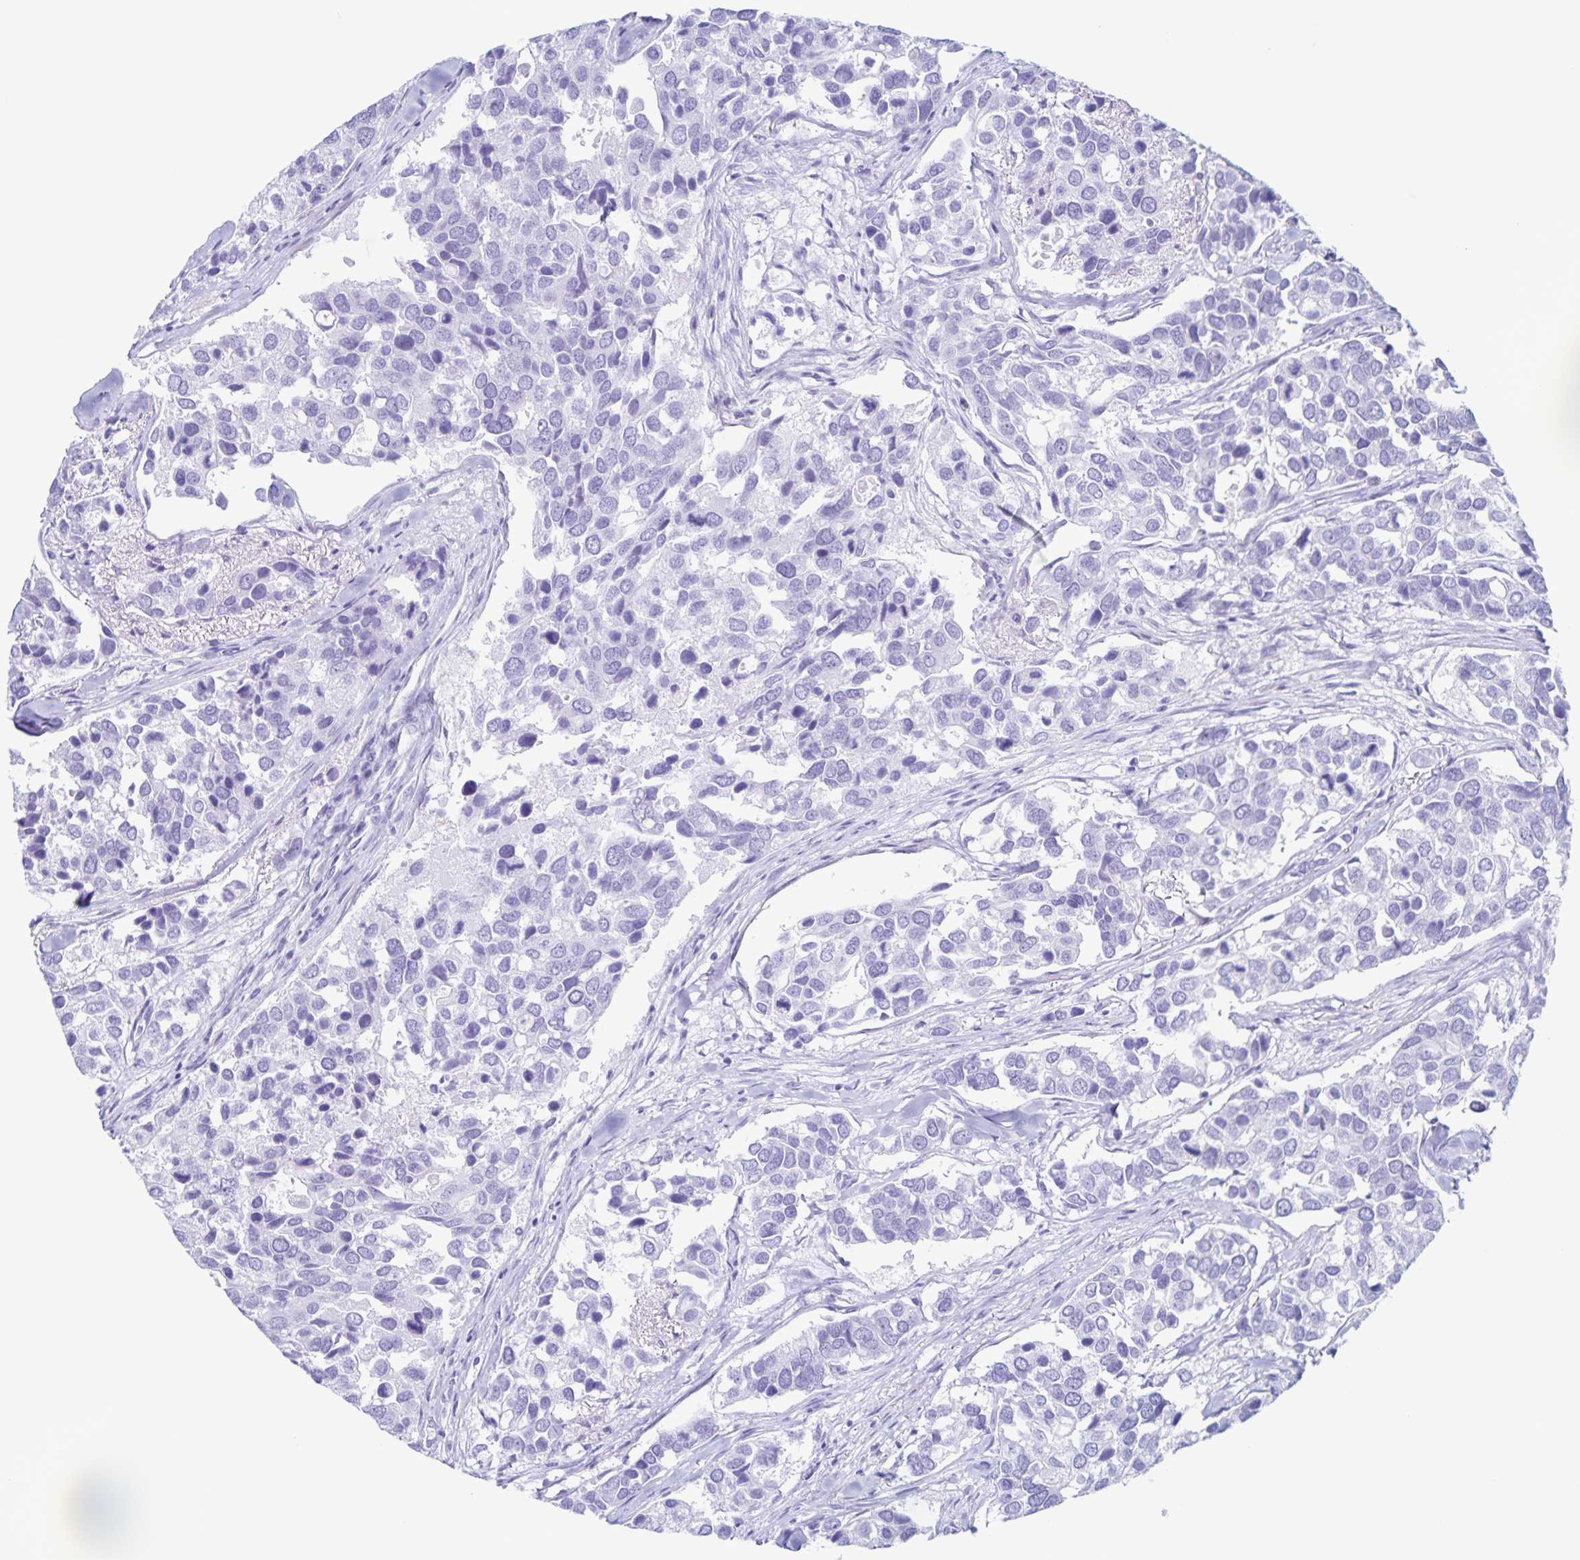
{"staining": {"intensity": "negative", "quantity": "none", "location": "none"}, "tissue": "breast cancer", "cell_type": "Tumor cells", "image_type": "cancer", "snomed": [{"axis": "morphology", "description": "Duct carcinoma"}, {"axis": "topography", "description": "Breast"}], "caption": "A micrograph of human breast cancer is negative for staining in tumor cells.", "gene": "C12orf56", "patient": {"sex": "female", "age": 83}}